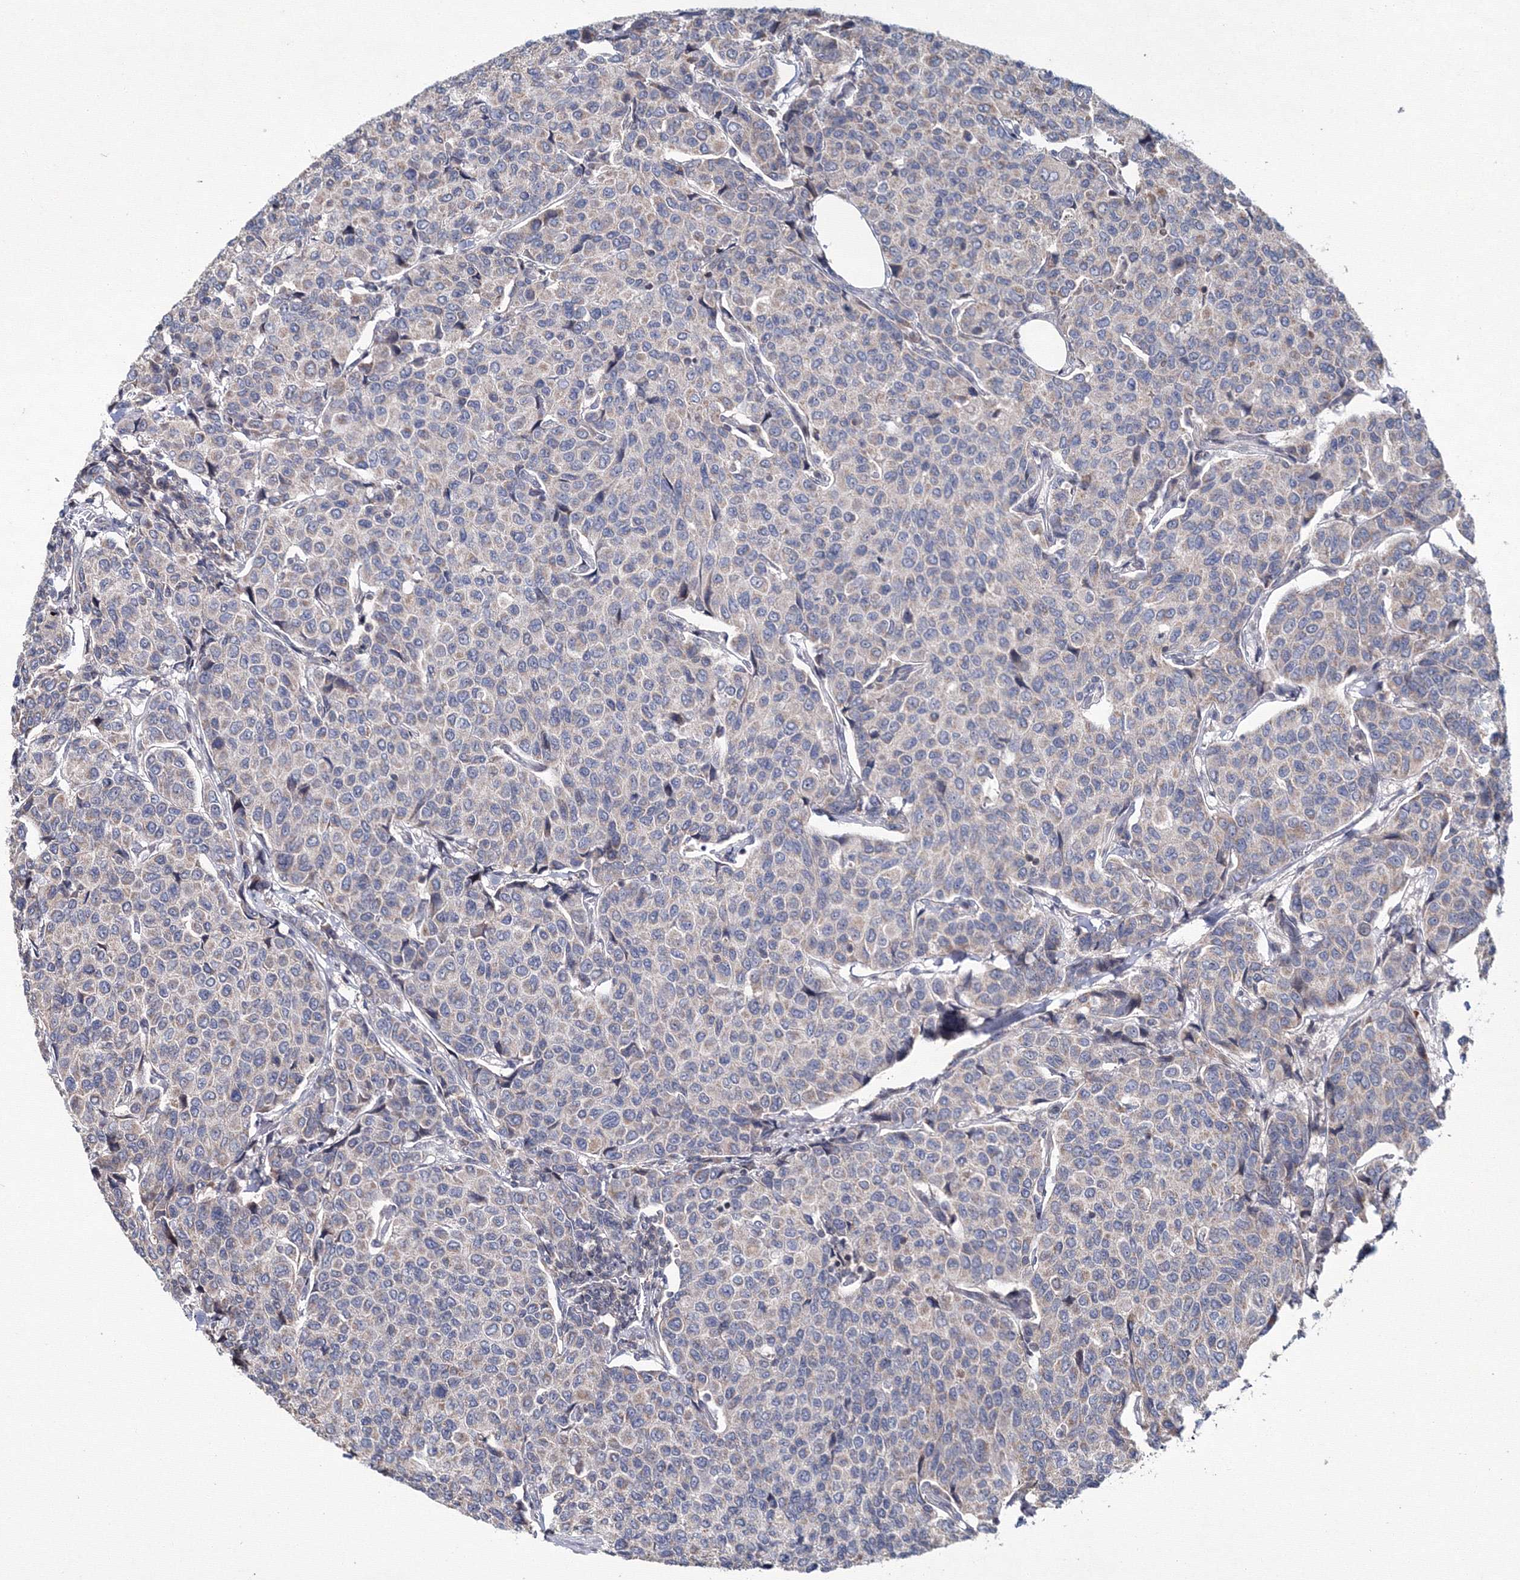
{"staining": {"intensity": "weak", "quantity": "<25%", "location": "cytoplasmic/membranous"}, "tissue": "breast cancer", "cell_type": "Tumor cells", "image_type": "cancer", "snomed": [{"axis": "morphology", "description": "Duct carcinoma"}, {"axis": "topography", "description": "Breast"}], "caption": "An immunohistochemistry (IHC) micrograph of breast invasive ductal carcinoma is shown. There is no staining in tumor cells of breast invasive ductal carcinoma.", "gene": "MKRN2", "patient": {"sex": "female", "age": 55}}